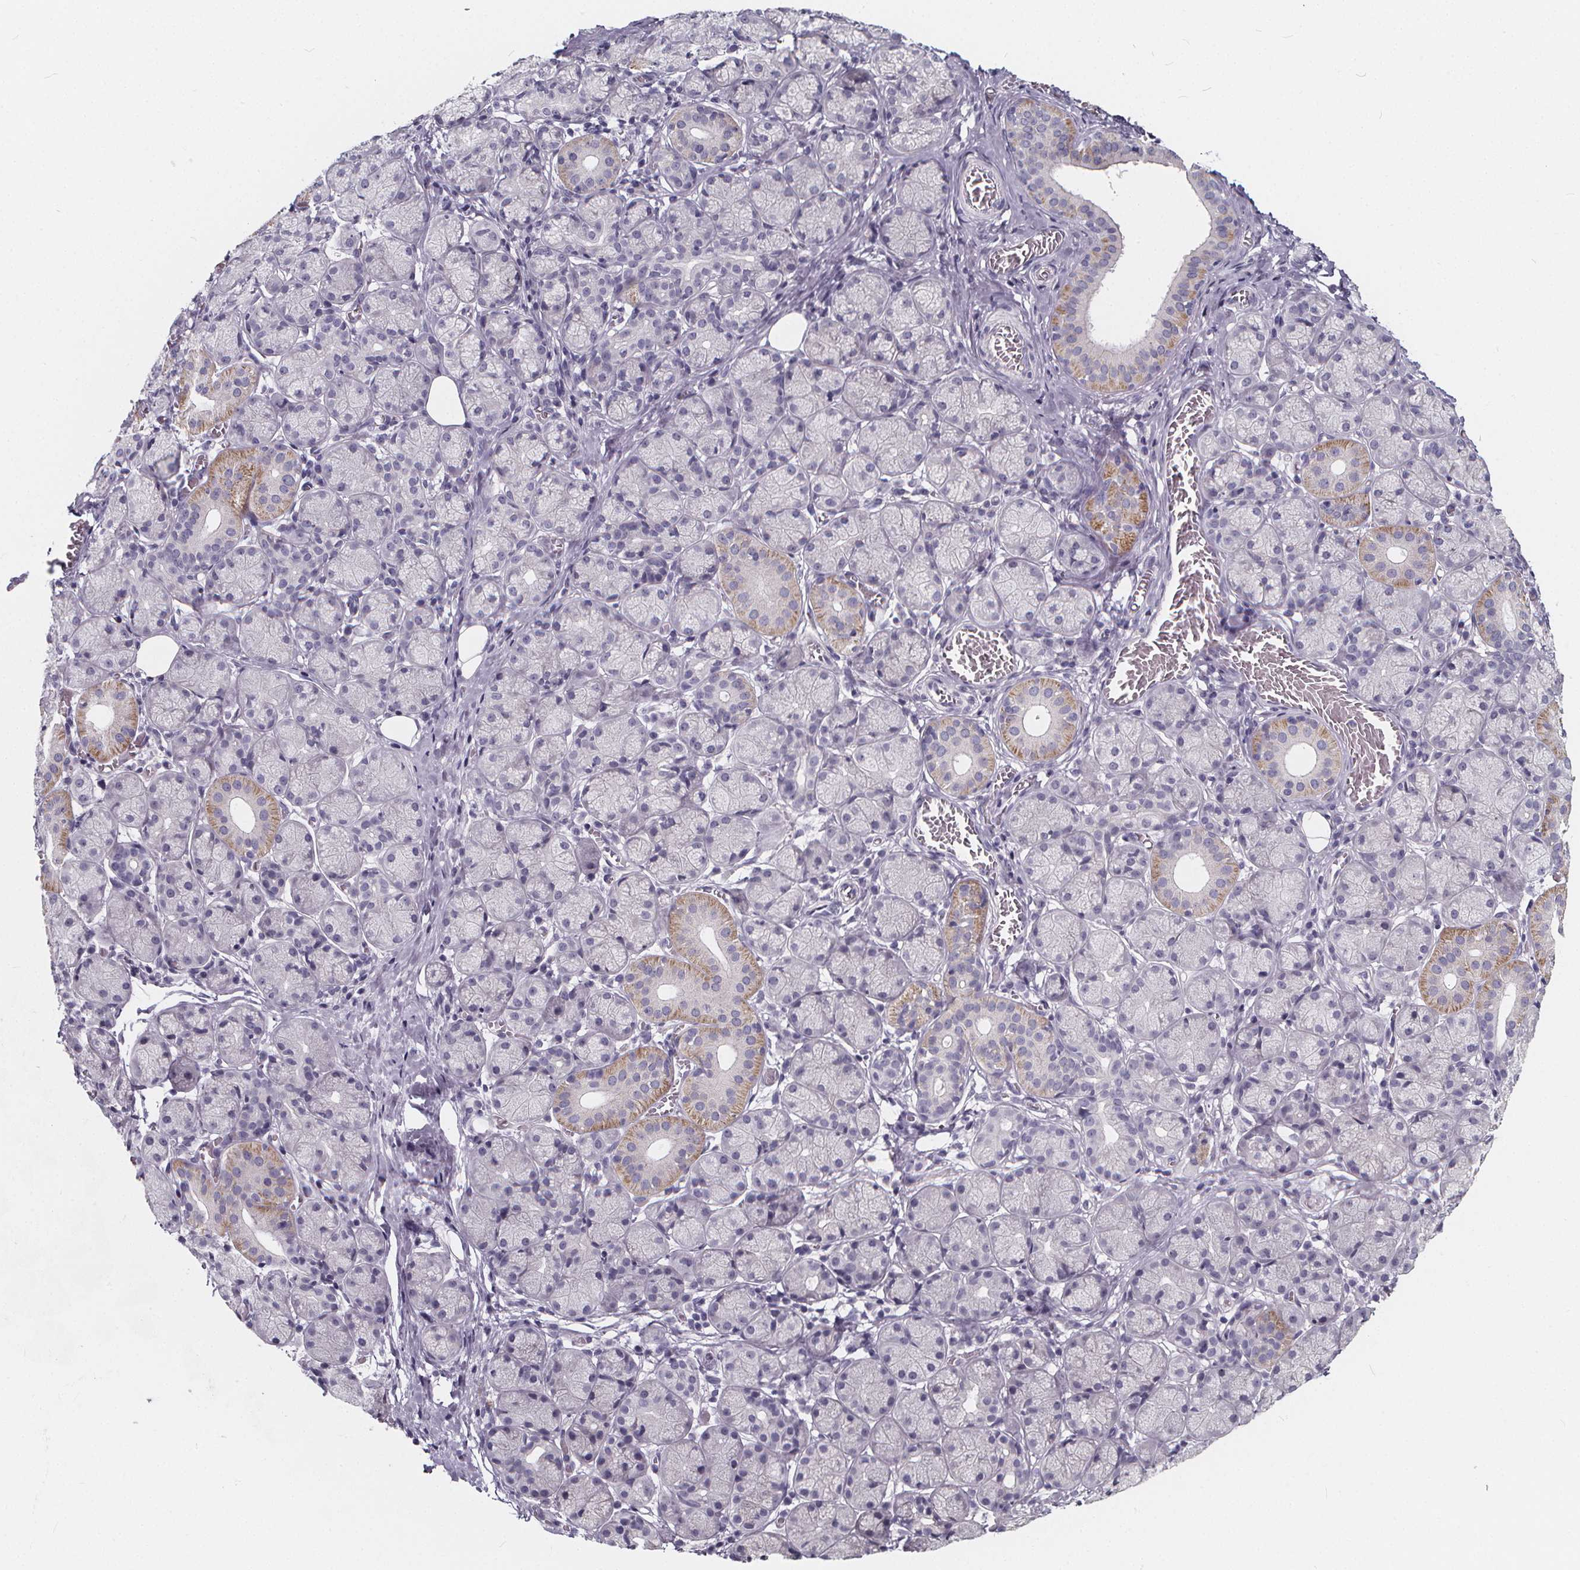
{"staining": {"intensity": "moderate", "quantity": "<25%", "location": "cytoplasmic/membranous"}, "tissue": "salivary gland", "cell_type": "Glandular cells", "image_type": "normal", "snomed": [{"axis": "morphology", "description": "Normal tissue, NOS"}, {"axis": "topography", "description": "Salivary gland"}, {"axis": "topography", "description": "Peripheral nerve tissue"}], "caption": "An immunohistochemistry micrograph of unremarkable tissue is shown. Protein staining in brown highlights moderate cytoplasmic/membranous positivity in salivary gland within glandular cells.", "gene": "SPEF2", "patient": {"sex": "female", "age": 24}}